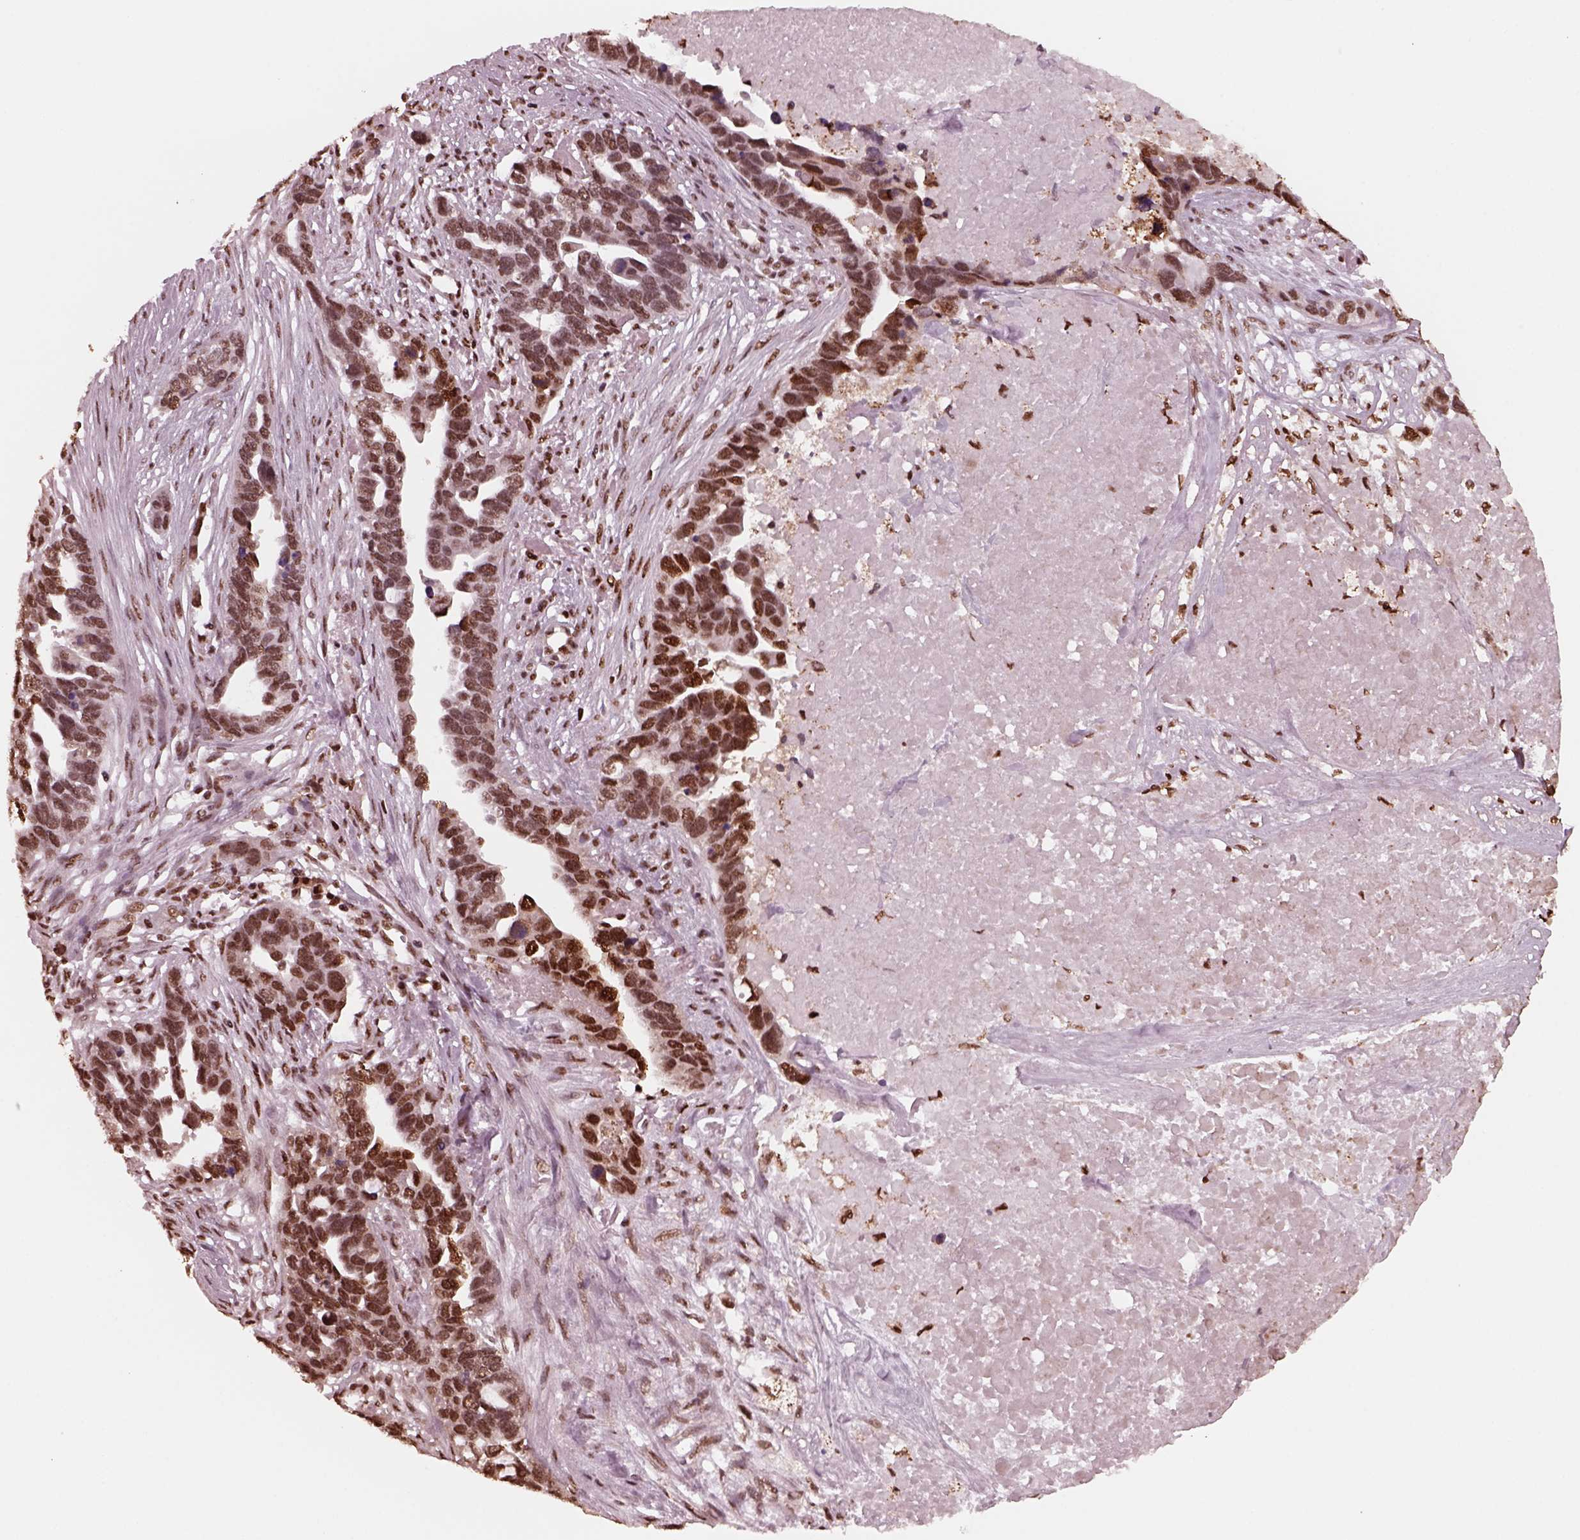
{"staining": {"intensity": "moderate", "quantity": ">75%", "location": "nuclear"}, "tissue": "ovarian cancer", "cell_type": "Tumor cells", "image_type": "cancer", "snomed": [{"axis": "morphology", "description": "Cystadenocarcinoma, serous, NOS"}, {"axis": "topography", "description": "Ovary"}], "caption": "A histopathology image showing moderate nuclear staining in approximately >75% of tumor cells in ovarian cancer (serous cystadenocarcinoma), as visualized by brown immunohistochemical staining.", "gene": "NSD1", "patient": {"sex": "female", "age": 54}}